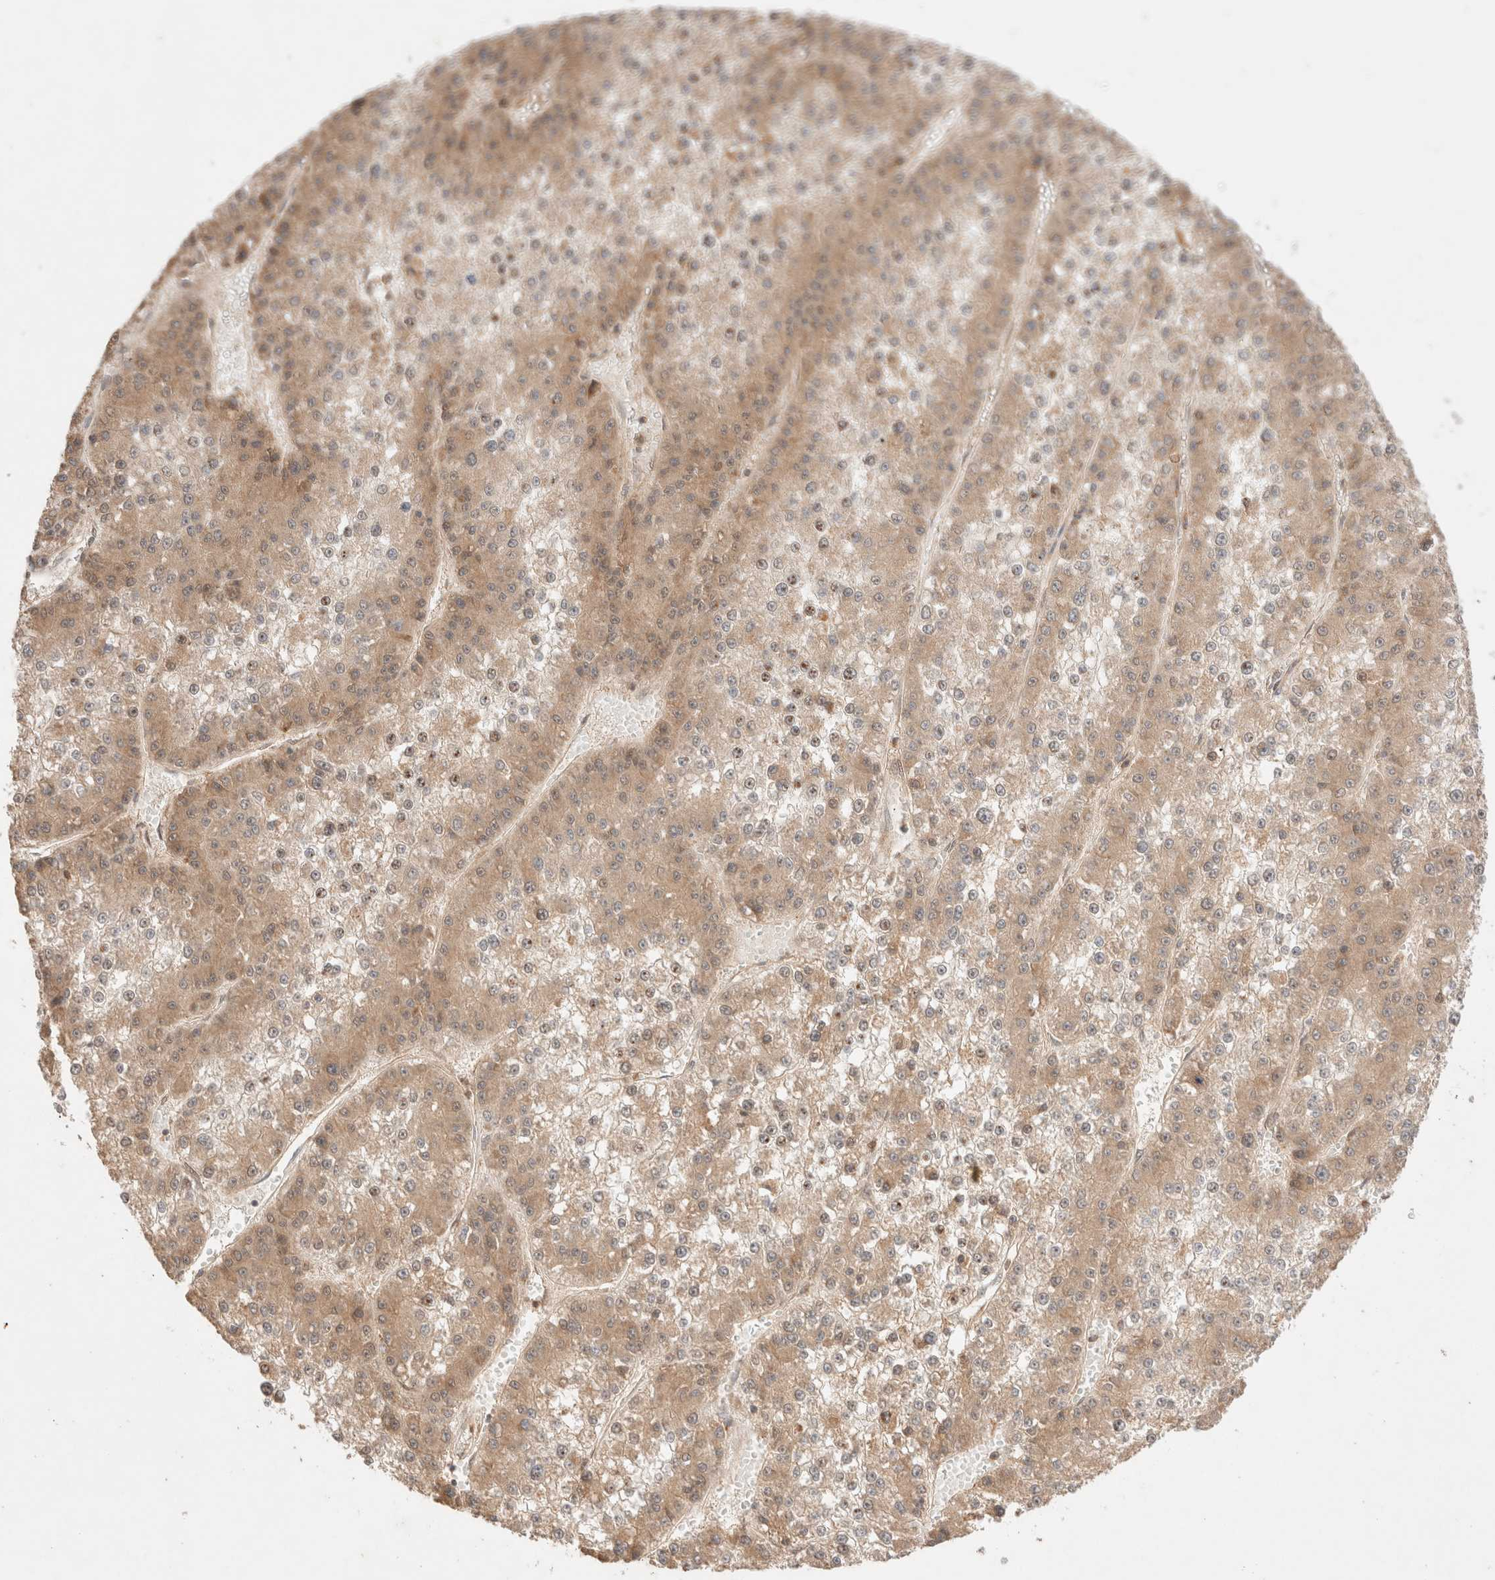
{"staining": {"intensity": "weak", "quantity": ">75%", "location": "cytoplasmic/membranous"}, "tissue": "liver cancer", "cell_type": "Tumor cells", "image_type": "cancer", "snomed": [{"axis": "morphology", "description": "Carcinoma, Hepatocellular, NOS"}, {"axis": "topography", "description": "Liver"}], "caption": "Tumor cells show low levels of weak cytoplasmic/membranous positivity in approximately >75% of cells in liver cancer.", "gene": "CARNMT1", "patient": {"sex": "female", "age": 73}}